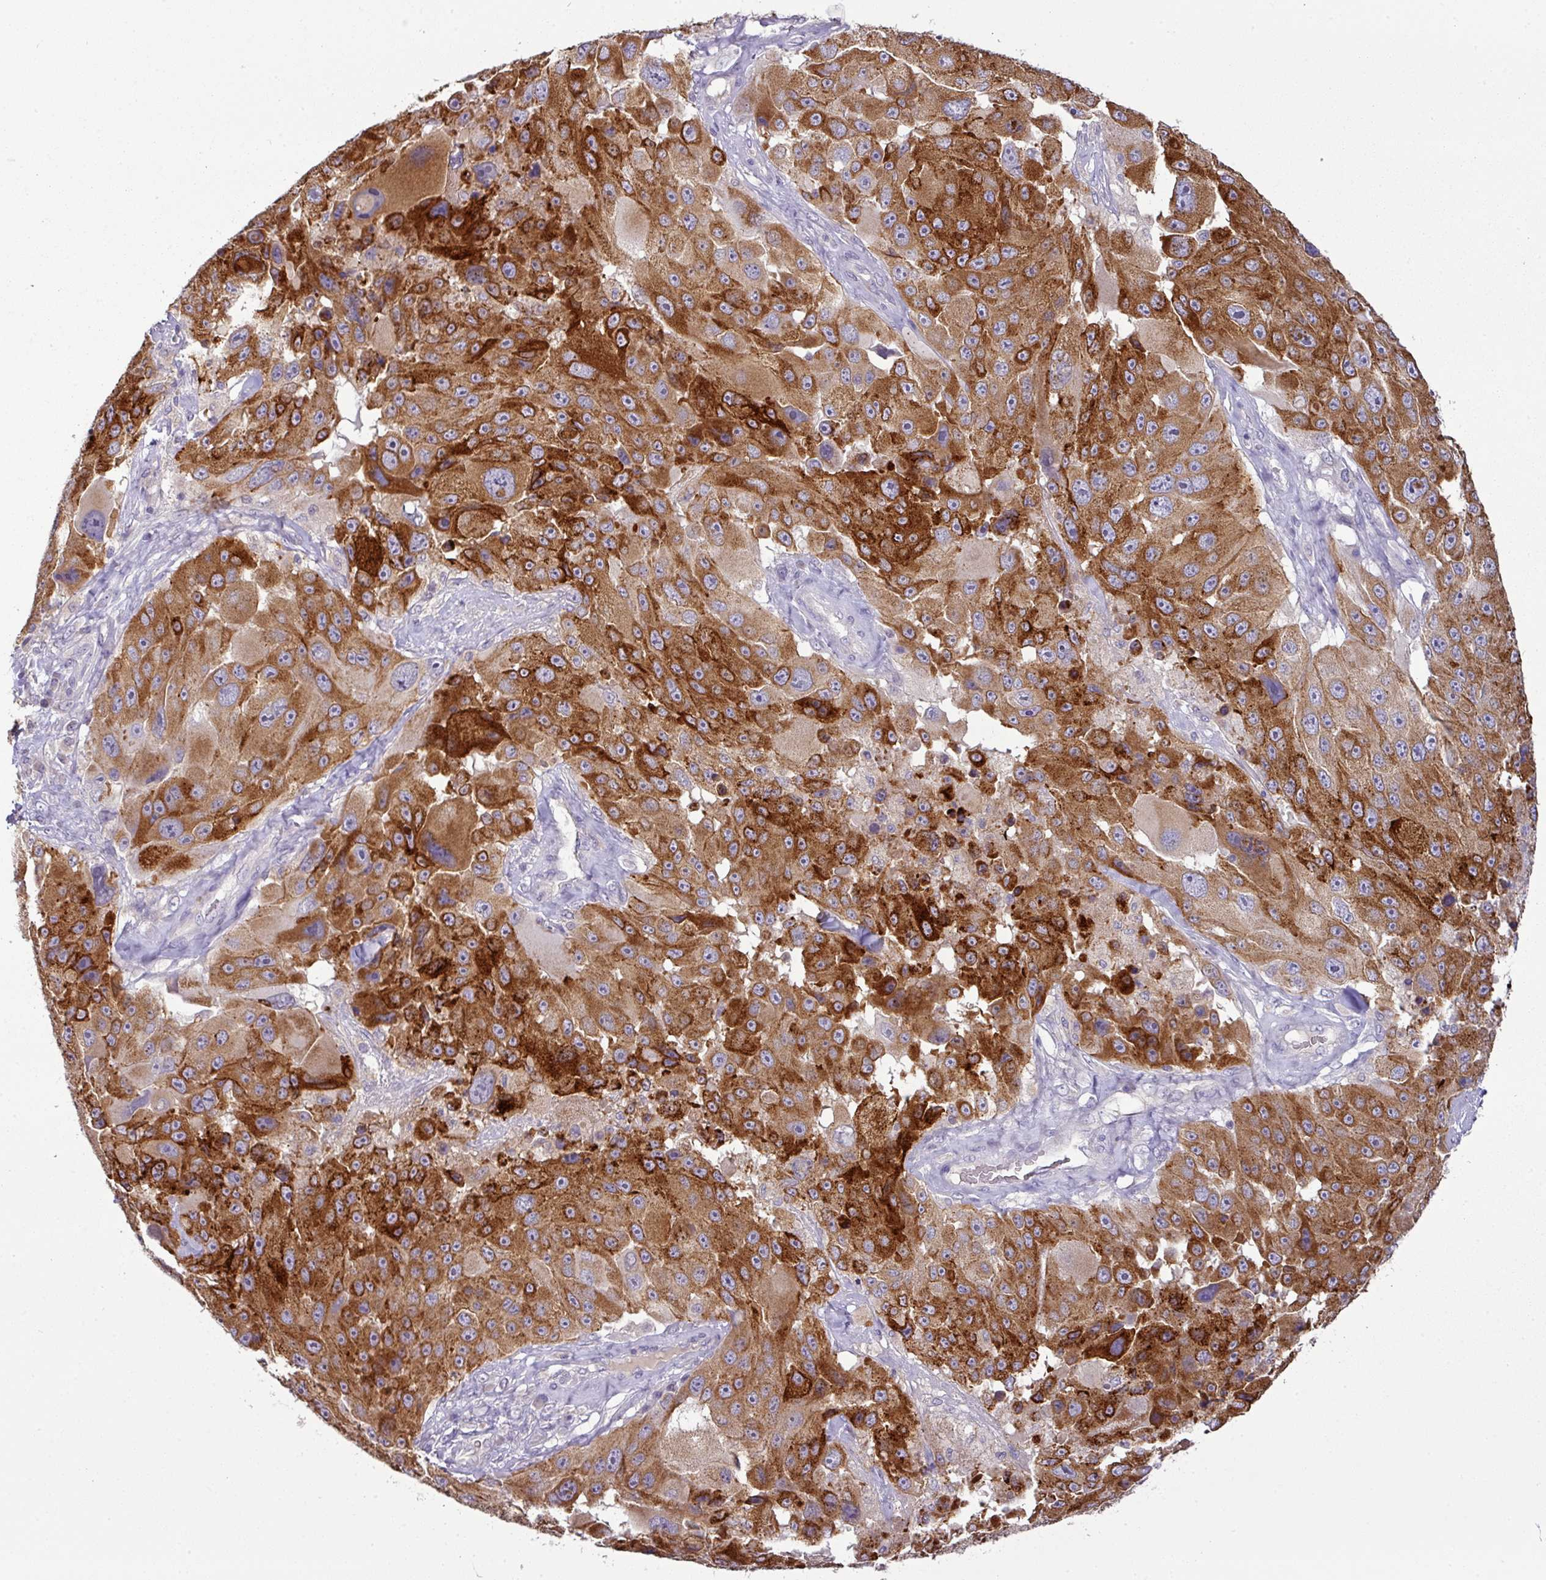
{"staining": {"intensity": "strong", "quantity": ">75%", "location": "cytoplasmic/membranous"}, "tissue": "melanoma", "cell_type": "Tumor cells", "image_type": "cancer", "snomed": [{"axis": "morphology", "description": "Malignant melanoma, Metastatic site"}, {"axis": "topography", "description": "Lymph node"}], "caption": "Immunohistochemical staining of malignant melanoma (metastatic site) exhibits high levels of strong cytoplasmic/membranous protein expression in approximately >75% of tumor cells.", "gene": "TRAPPC1", "patient": {"sex": "male", "age": 62}}